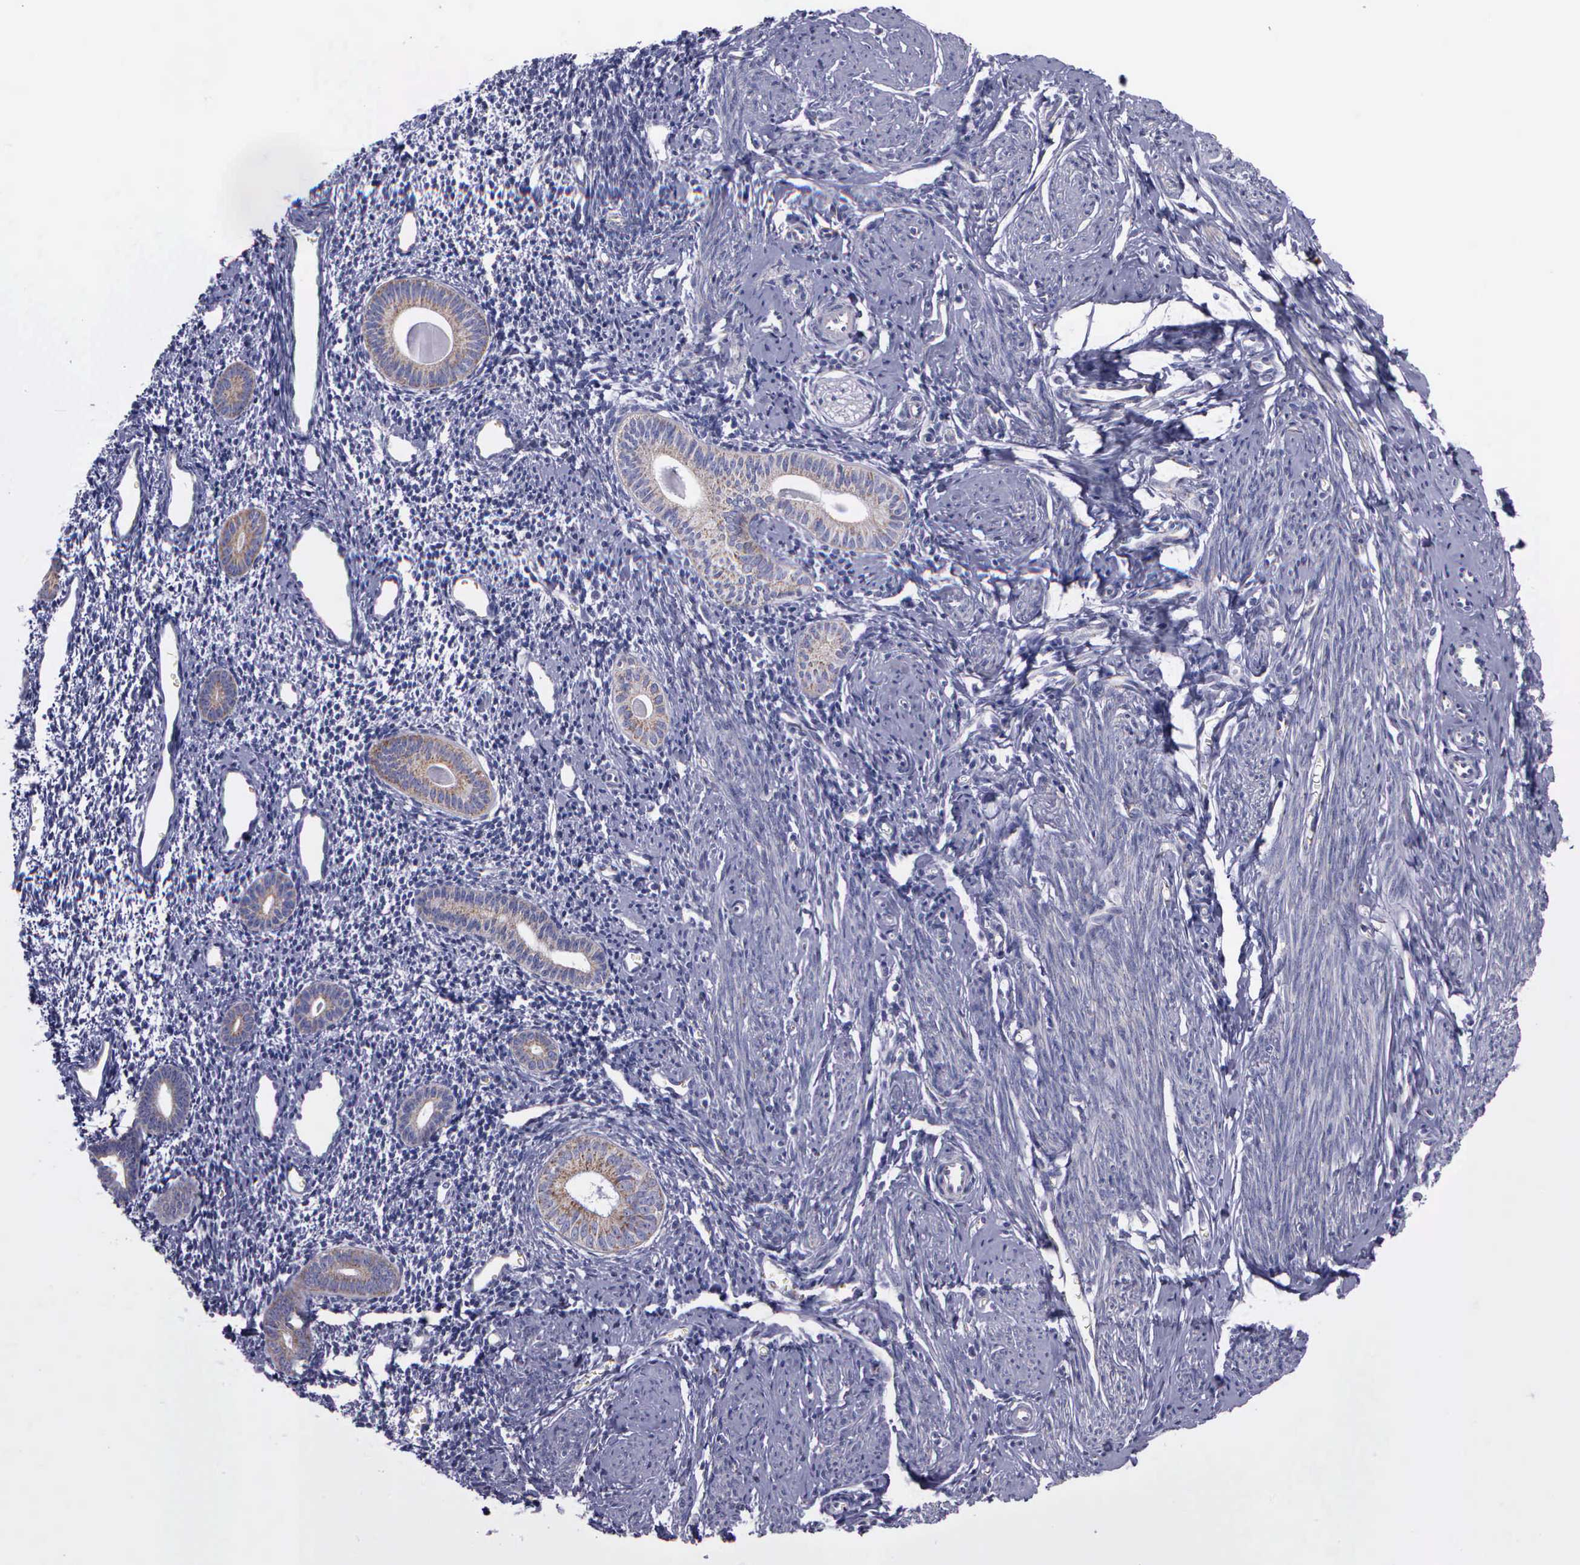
{"staining": {"intensity": "negative", "quantity": "none", "location": "none"}, "tissue": "endometrium", "cell_type": "Cells in endometrial stroma", "image_type": "normal", "snomed": [{"axis": "morphology", "description": "Normal tissue, NOS"}, {"axis": "morphology", "description": "Neoplasm, benign, NOS"}, {"axis": "topography", "description": "Uterus"}], "caption": "There is no significant expression in cells in endometrial stroma of endometrium. (DAB (3,3'-diaminobenzidine) IHC visualized using brightfield microscopy, high magnification).", "gene": "SYNJ2BP", "patient": {"sex": "female", "age": 55}}